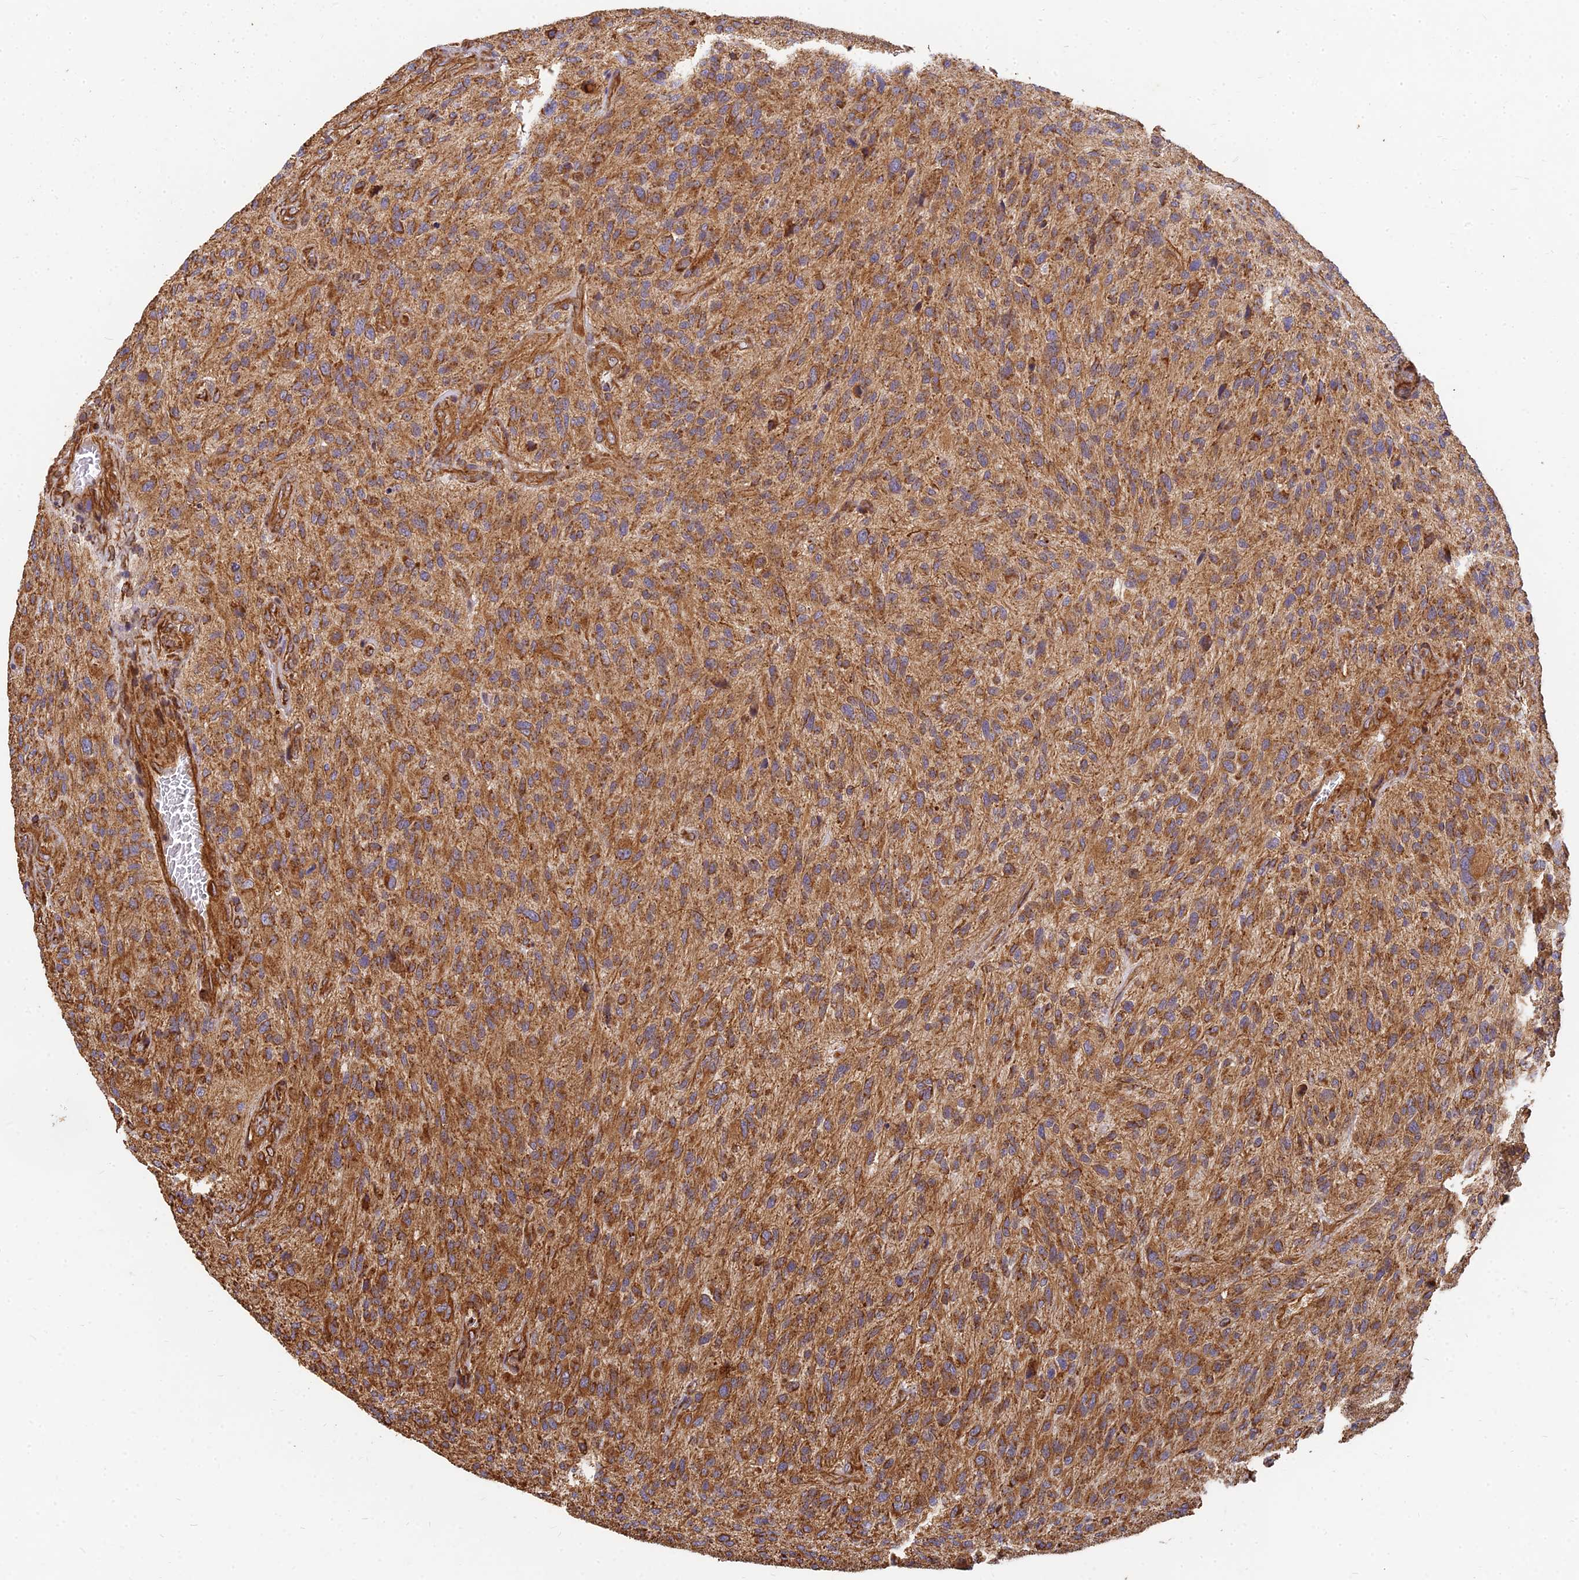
{"staining": {"intensity": "moderate", "quantity": ">75%", "location": "cytoplasmic/membranous"}, "tissue": "glioma", "cell_type": "Tumor cells", "image_type": "cancer", "snomed": [{"axis": "morphology", "description": "Glioma, malignant, High grade"}, {"axis": "topography", "description": "Brain"}], "caption": "Protein expression analysis of human malignant glioma (high-grade) reveals moderate cytoplasmic/membranous expression in approximately >75% of tumor cells.", "gene": "DSTYK", "patient": {"sex": "male", "age": 47}}